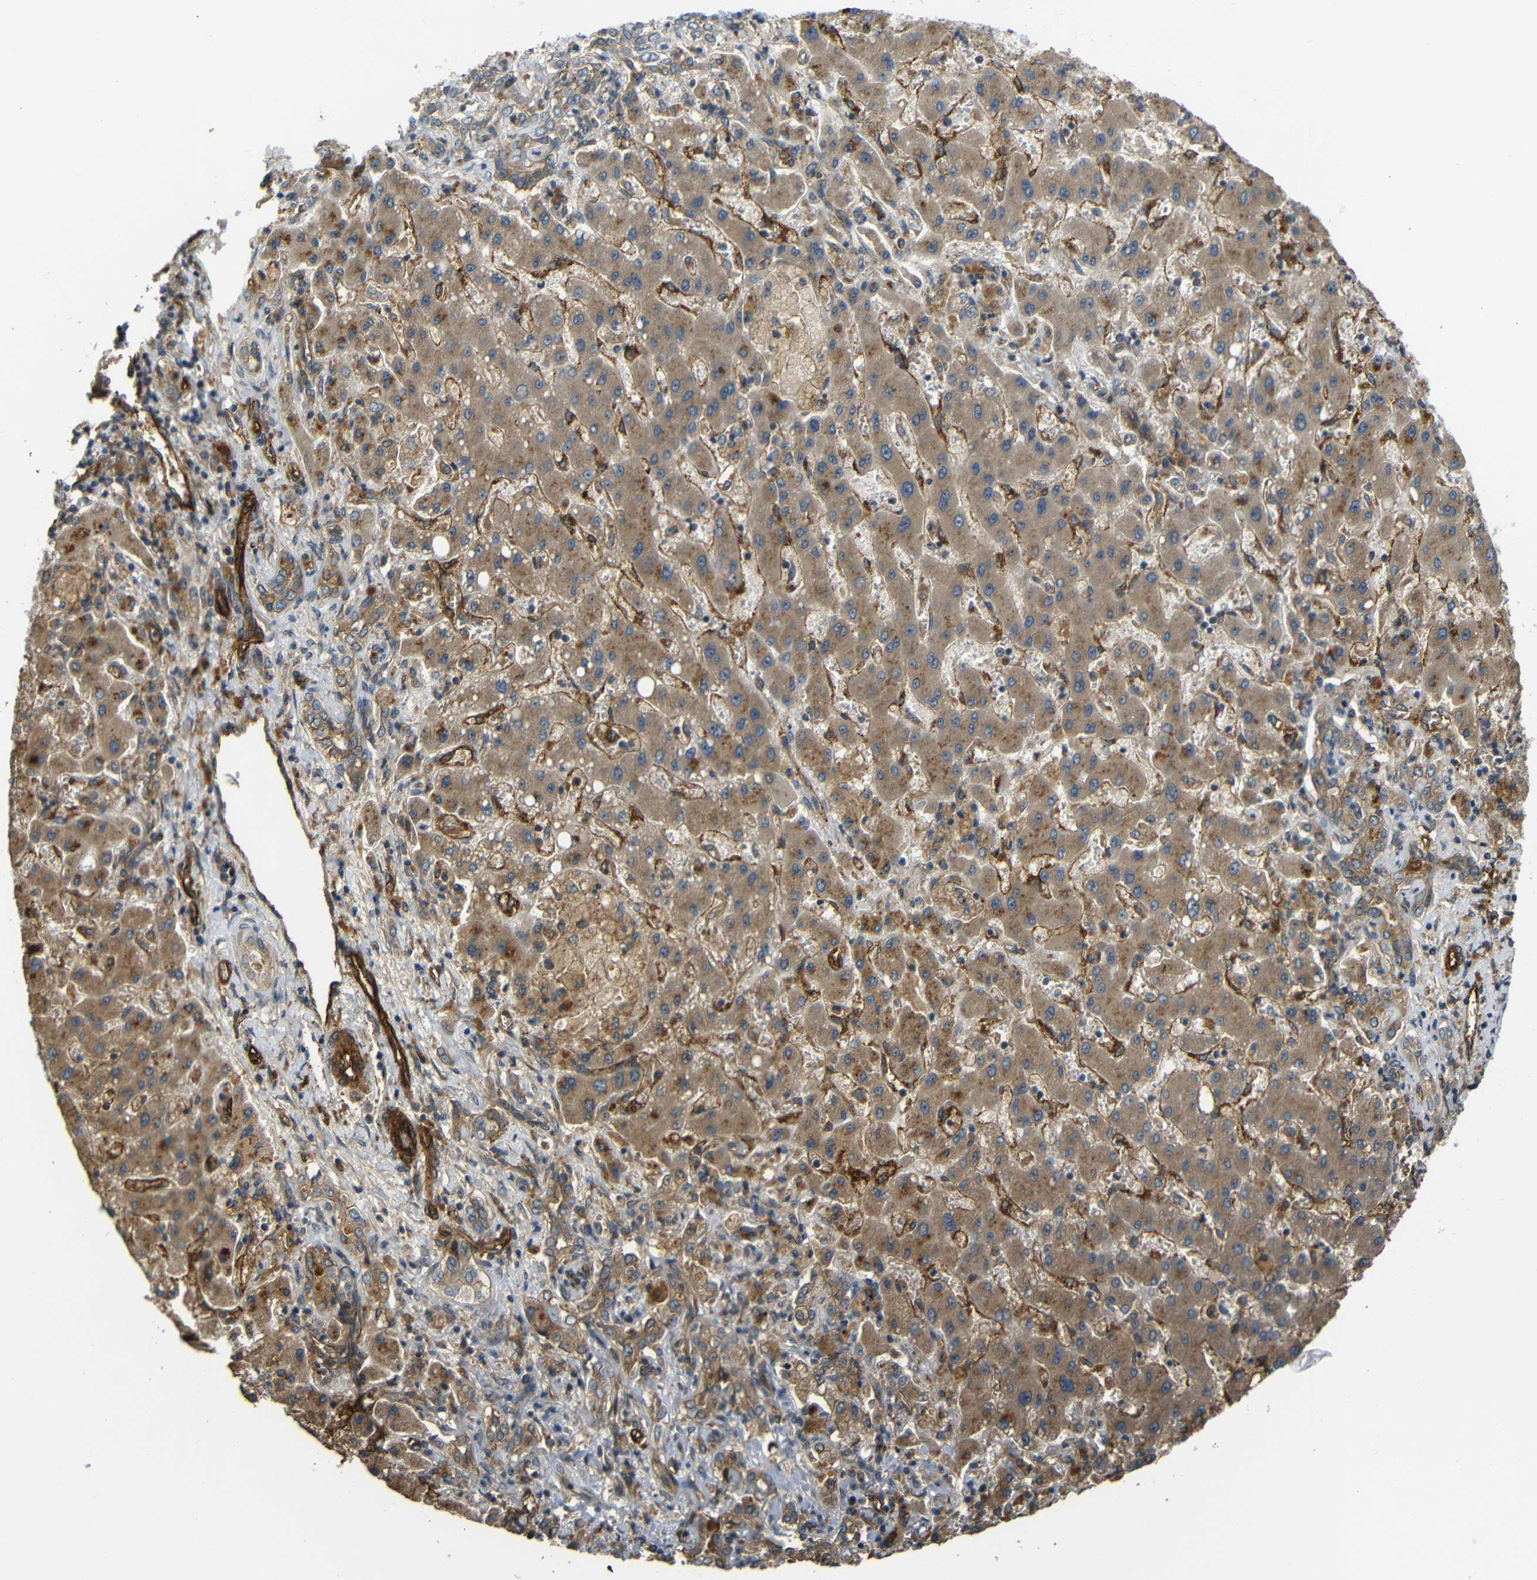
{"staining": {"intensity": "moderate", "quantity": ">75%", "location": "cytoplasmic/membranous"}, "tissue": "liver cancer", "cell_type": "Tumor cells", "image_type": "cancer", "snomed": [{"axis": "morphology", "description": "Cholangiocarcinoma"}, {"axis": "topography", "description": "Liver"}], "caption": "A brown stain labels moderate cytoplasmic/membranous expression of a protein in human liver cancer (cholangiocarcinoma) tumor cells.", "gene": "RELL1", "patient": {"sex": "male", "age": 50}}